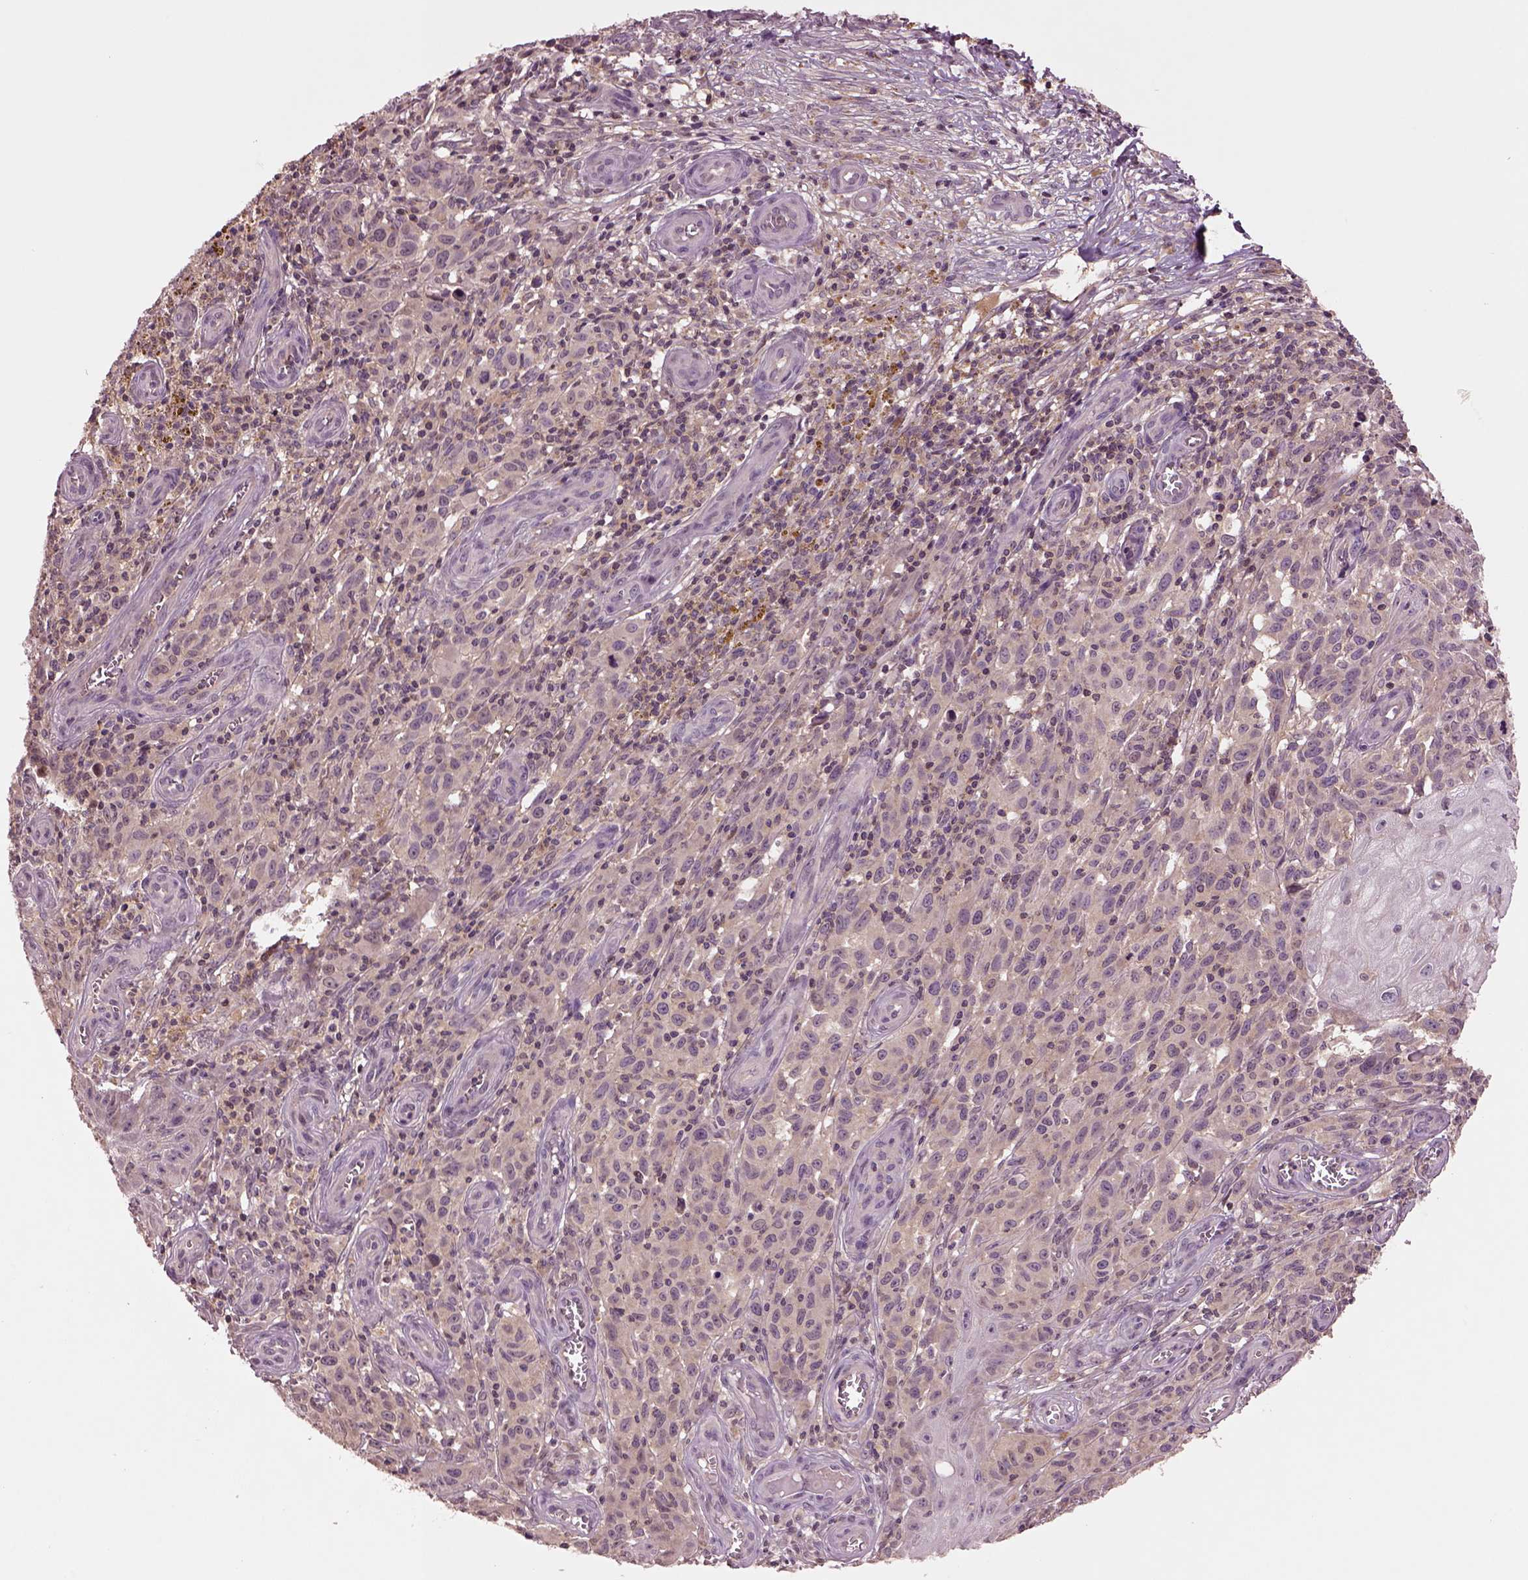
{"staining": {"intensity": "negative", "quantity": "none", "location": "none"}, "tissue": "melanoma", "cell_type": "Tumor cells", "image_type": "cancer", "snomed": [{"axis": "morphology", "description": "Malignant melanoma, NOS"}, {"axis": "topography", "description": "Skin"}], "caption": "Immunohistochemistry of human malignant melanoma reveals no staining in tumor cells. The staining was performed using DAB to visualize the protein expression in brown, while the nuclei were stained in blue with hematoxylin (Magnification: 20x).", "gene": "MTHFS", "patient": {"sex": "female", "age": 53}}